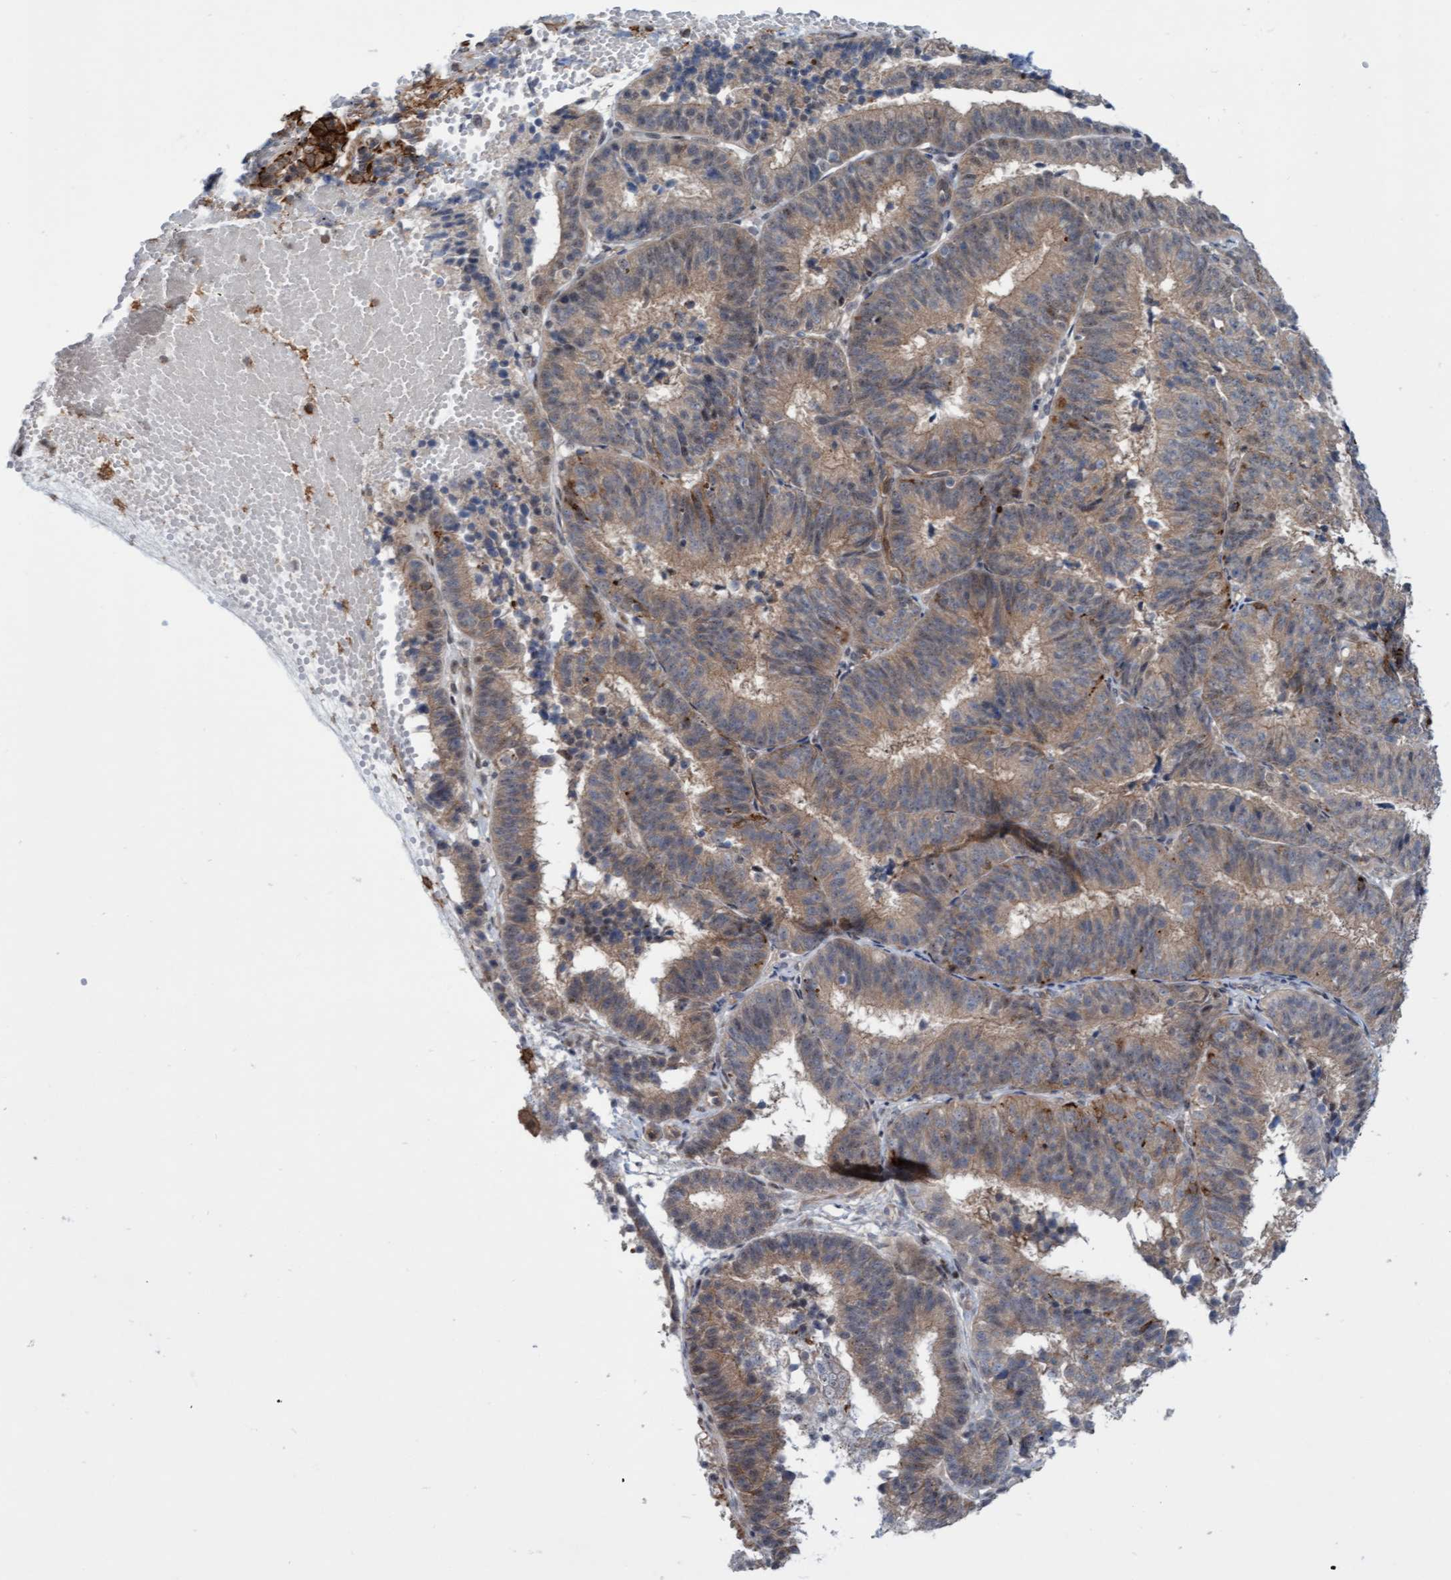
{"staining": {"intensity": "weak", "quantity": ">75%", "location": "cytoplasmic/membranous"}, "tissue": "endometrial cancer", "cell_type": "Tumor cells", "image_type": "cancer", "snomed": [{"axis": "morphology", "description": "Adenocarcinoma, NOS"}, {"axis": "topography", "description": "Endometrium"}], "caption": "This is an image of IHC staining of endometrial cancer, which shows weak staining in the cytoplasmic/membranous of tumor cells.", "gene": "RAP1GAP2", "patient": {"sex": "female", "age": 51}}